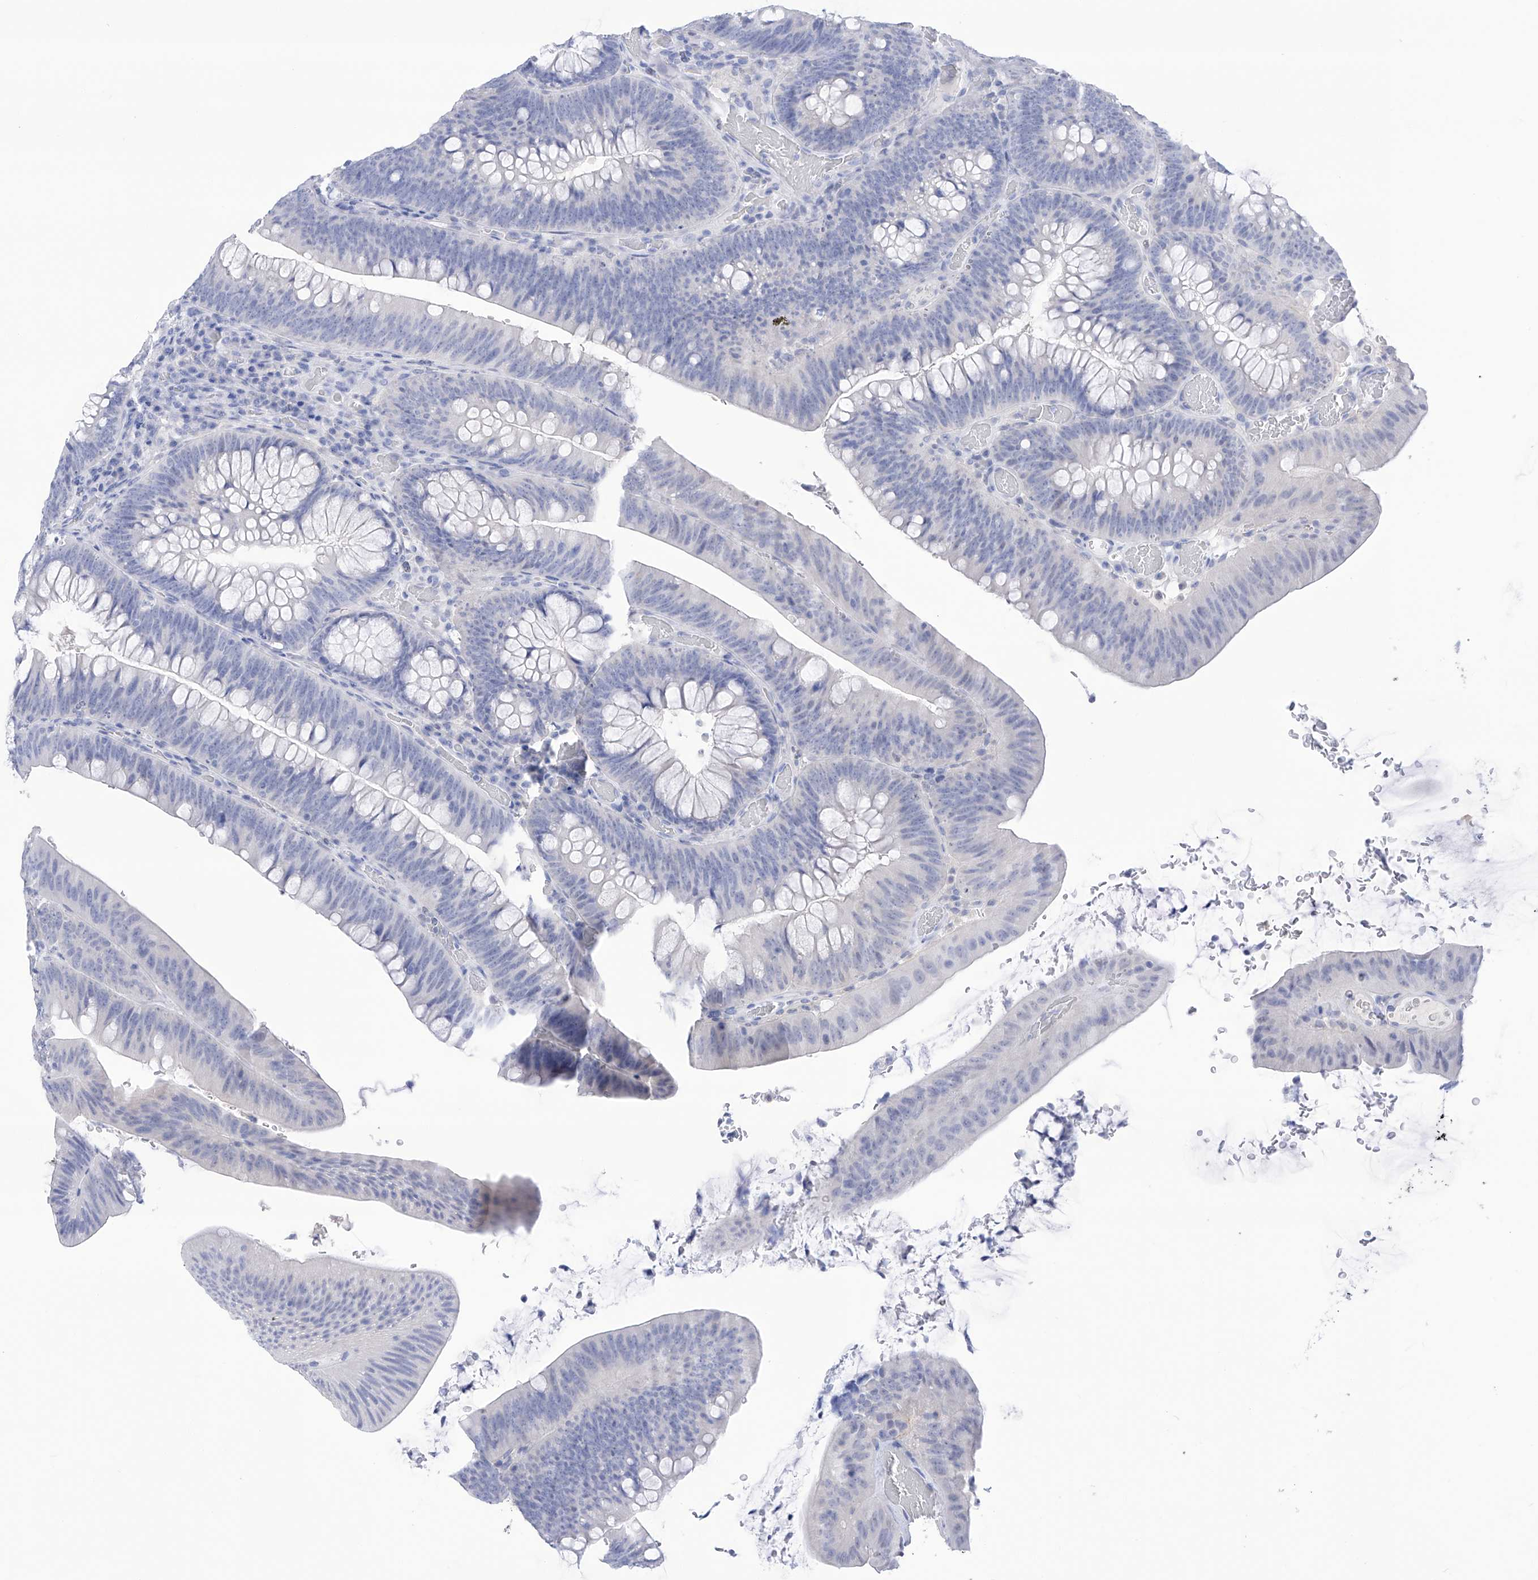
{"staining": {"intensity": "negative", "quantity": "none", "location": "none"}, "tissue": "colorectal cancer", "cell_type": "Tumor cells", "image_type": "cancer", "snomed": [{"axis": "morphology", "description": "Normal tissue, NOS"}, {"axis": "topography", "description": "Colon"}], "caption": "This is an immunohistochemistry (IHC) histopathology image of colorectal cancer. There is no staining in tumor cells.", "gene": "FLG", "patient": {"sex": "female", "age": 82}}